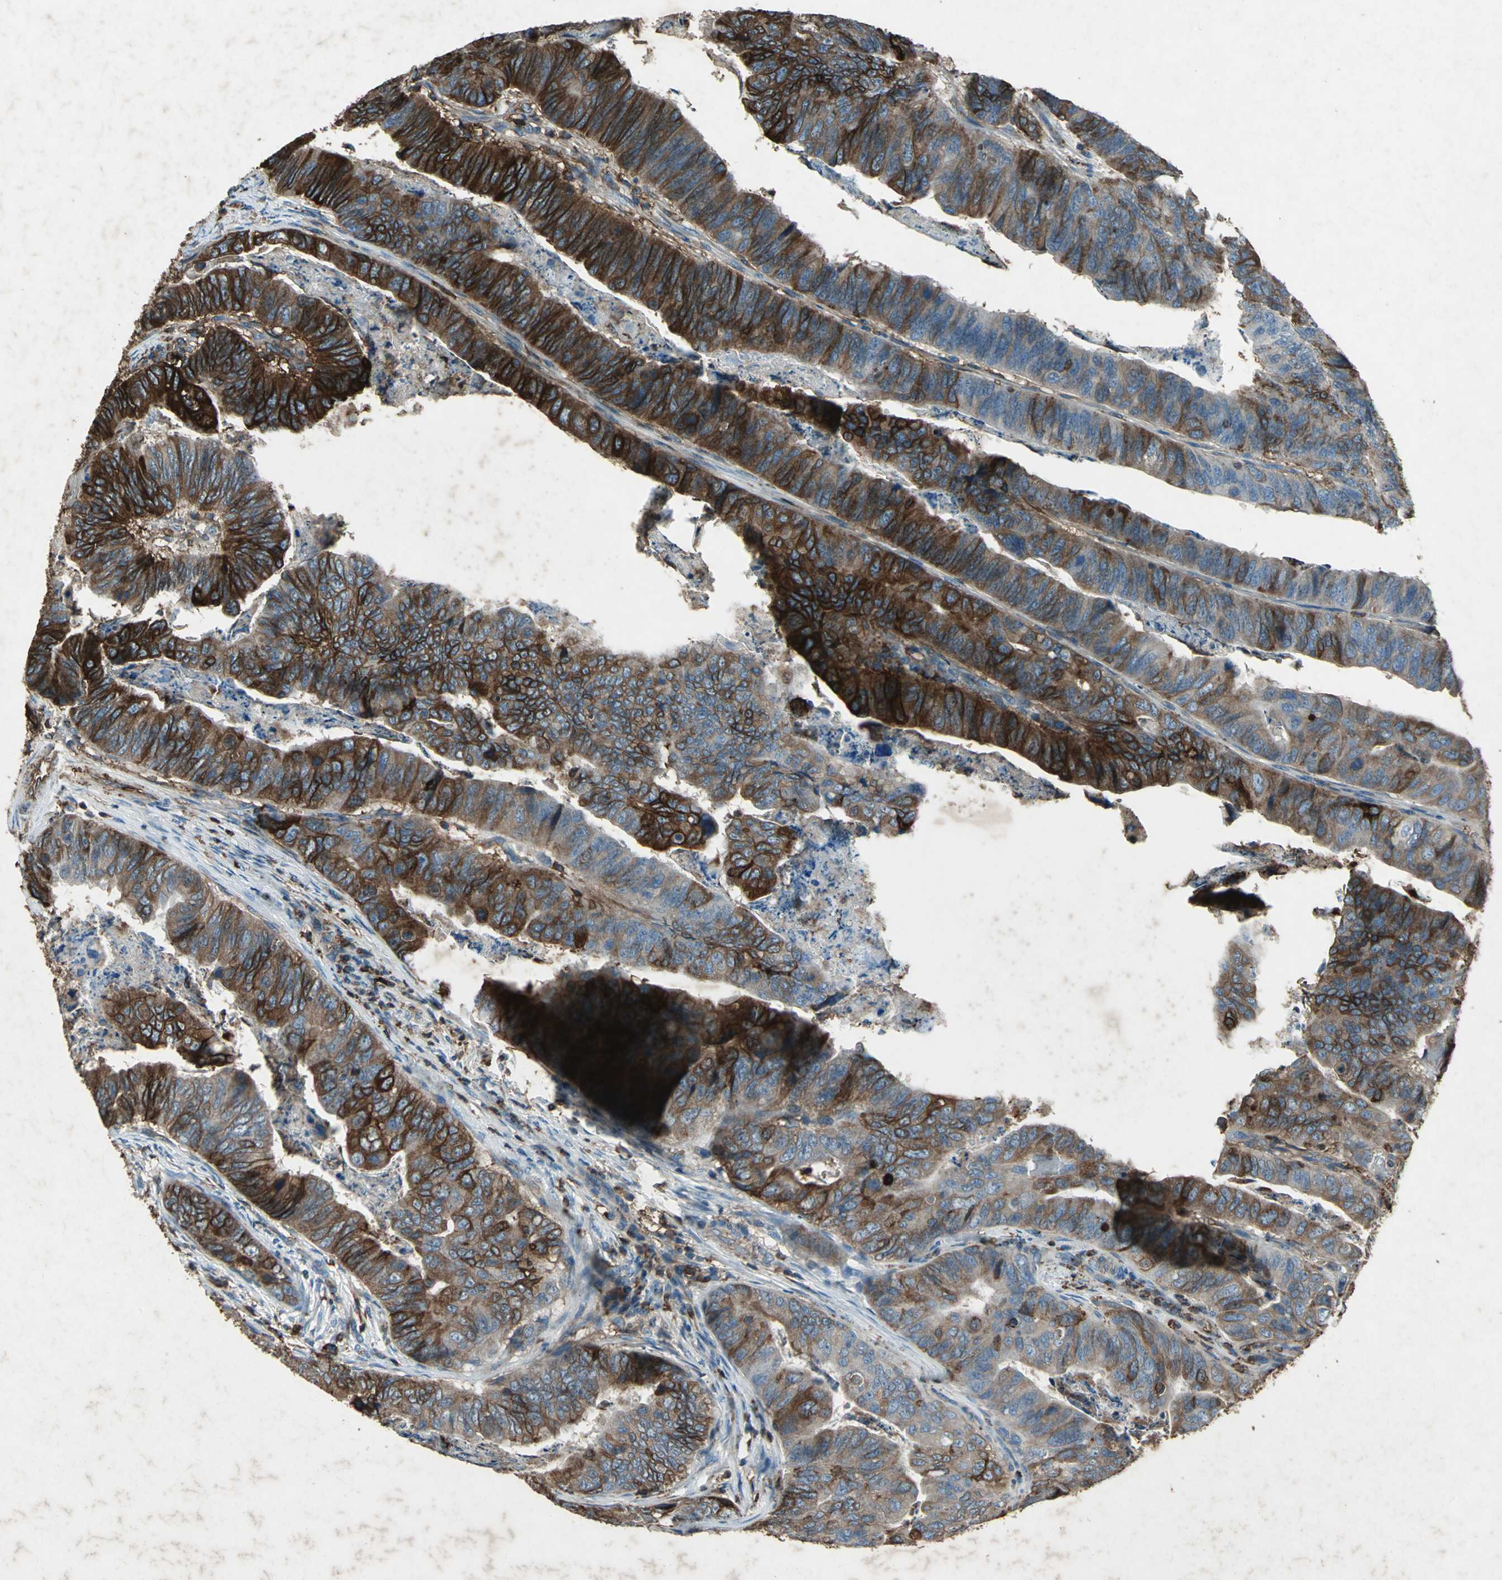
{"staining": {"intensity": "strong", "quantity": ">75%", "location": "cytoplasmic/membranous"}, "tissue": "stomach cancer", "cell_type": "Tumor cells", "image_type": "cancer", "snomed": [{"axis": "morphology", "description": "Adenocarcinoma, NOS"}, {"axis": "topography", "description": "Stomach, lower"}], "caption": "Protein expression analysis of stomach cancer shows strong cytoplasmic/membranous expression in approximately >75% of tumor cells.", "gene": "CCR6", "patient": {"sex": "male", "age": 77}}